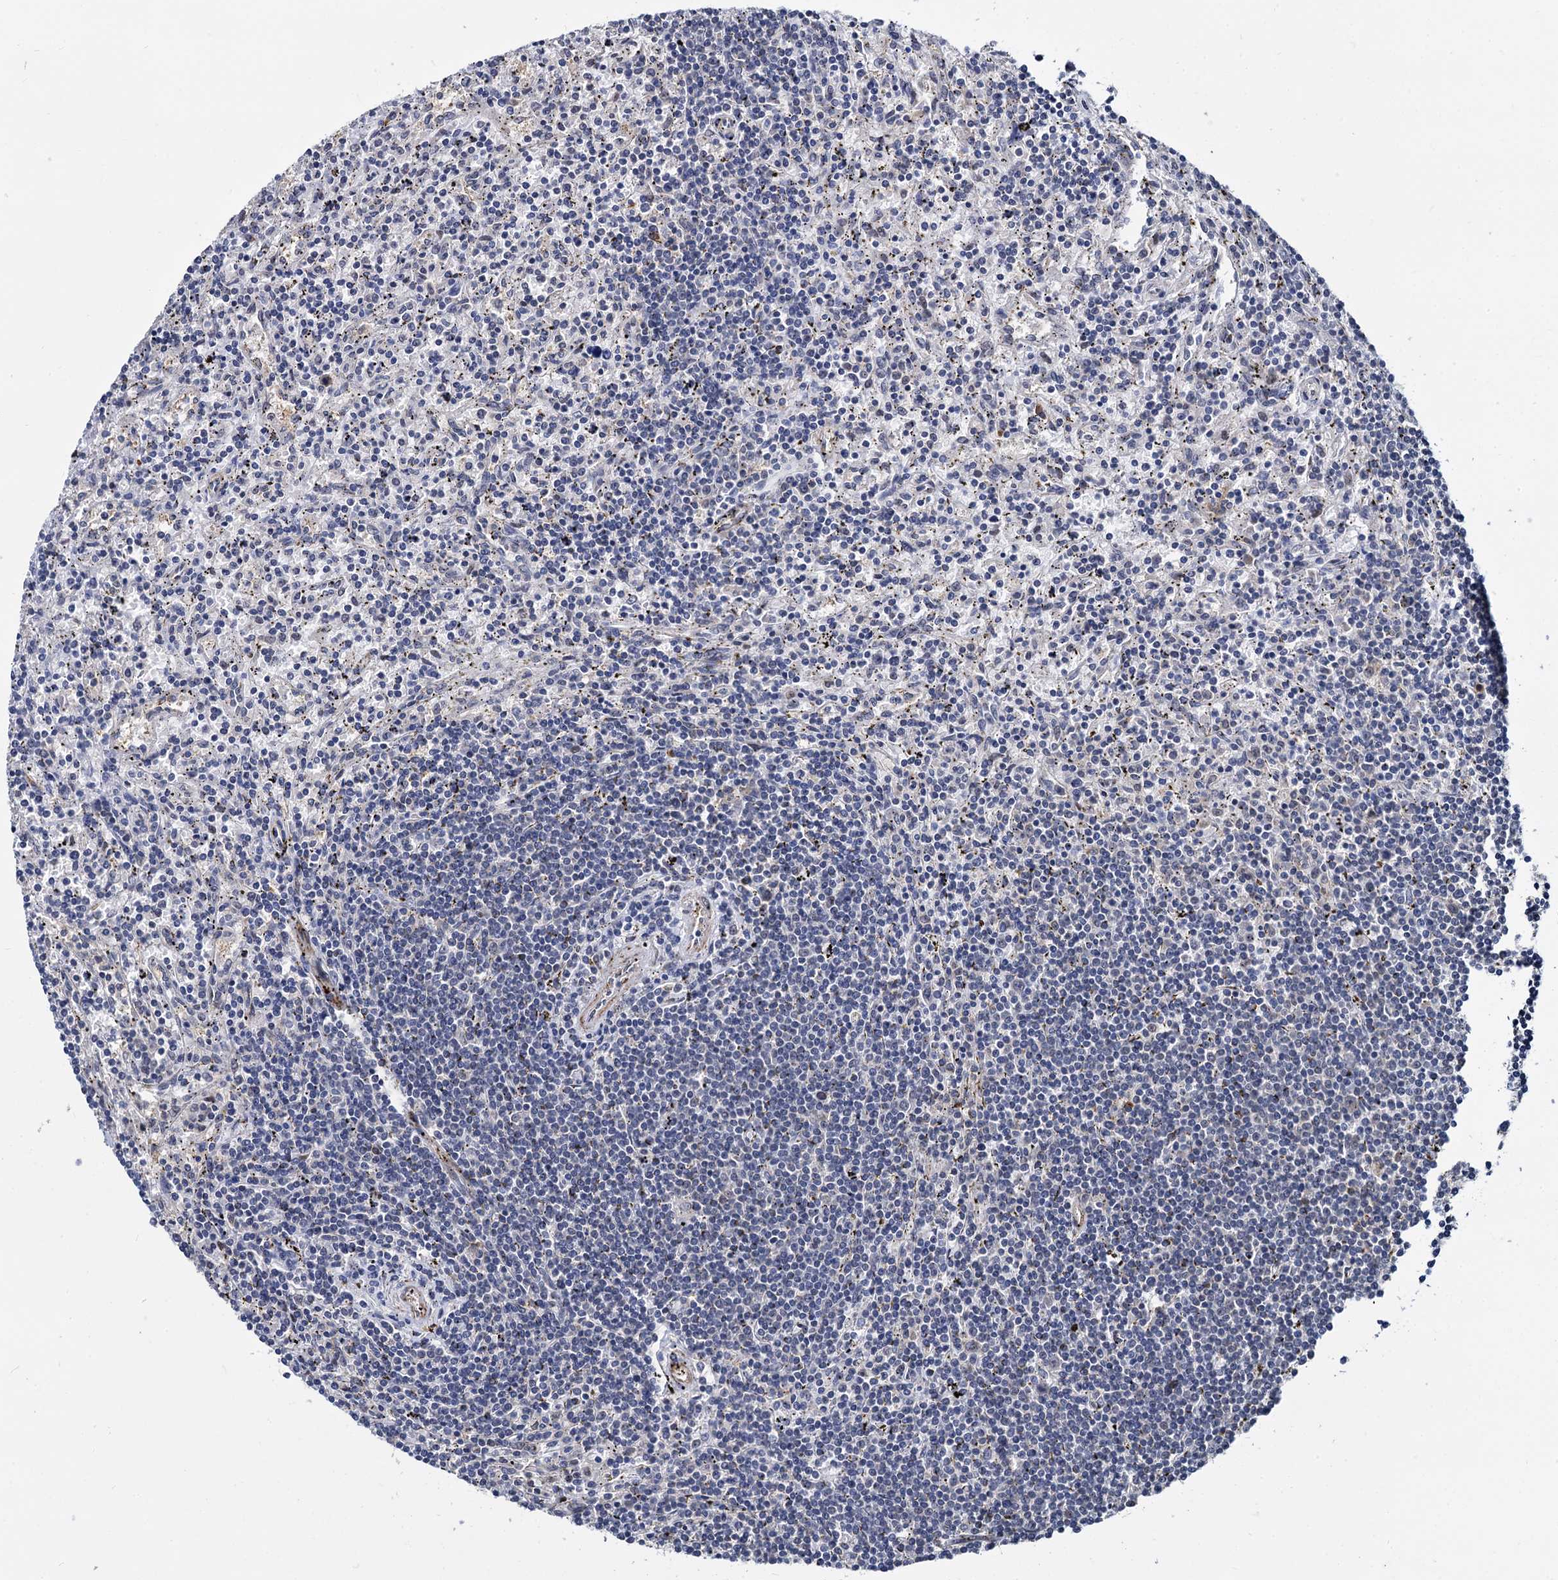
{"staining": {"intensity": "negative", "quantity": "none", "location": "none"}, "tissue": "lymphoma", "cell_type": "Tumor cells", "image_type": "cancer", "snomed": [{"axis": "morphology", "description": "Malignant lymphoma, non-Hodgkin's type, Low grade"}, {"axis": "topography", "description": "Spleen"}], "caption": "Immunohistochemistry micrograph of low-grade malignant lymphoma, non-Hodgkin's type stained for a protein (brown), which reveals no positivity in tumor cells. Nuclei are stained in blue.", "gene": "PSMD4", "patient": {"sex": "male", "age": 76}}